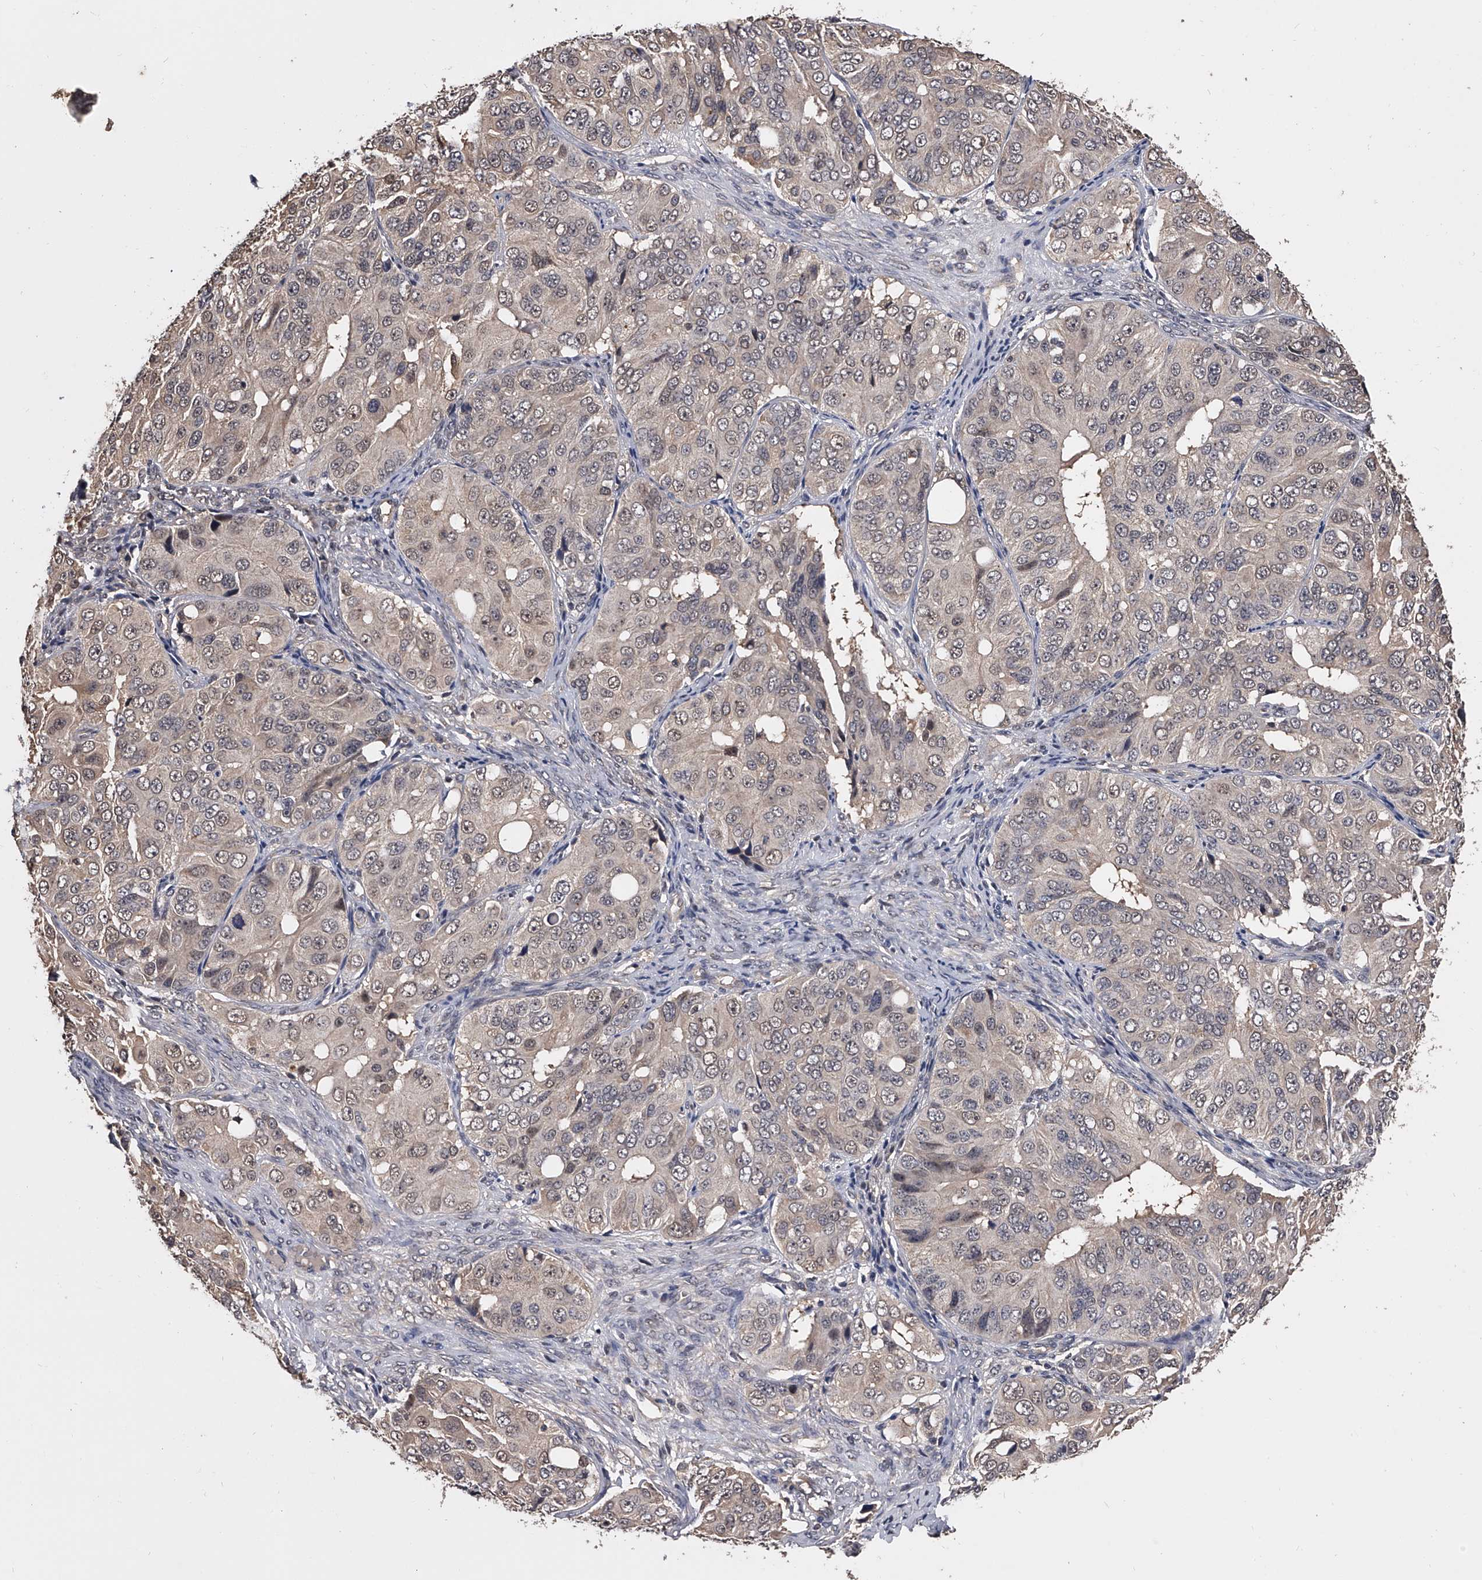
{"staining": {"intensity": "weak", "quantity": "<25%", "location": "nuclear"}, "tissue": "ovarian cancer", "cell_type": "Tumor cells", "image_type": "cancer", "snomed": [{"axis": "morphology", "description": "Carcinoma, endometroid"}, {"axis": "topography", "description": "Ovary"}], "caption": "Immunohistochemistry (IHC) image of neoplastic tissue: endometroid carcinoma (ovarian) stained with DAB (3,3'-diaminobenzidine) reveals no significant protein expression in tumor cells.", "gene": "EFCAB7", "patient": {"sex": "female", "age": 51}}